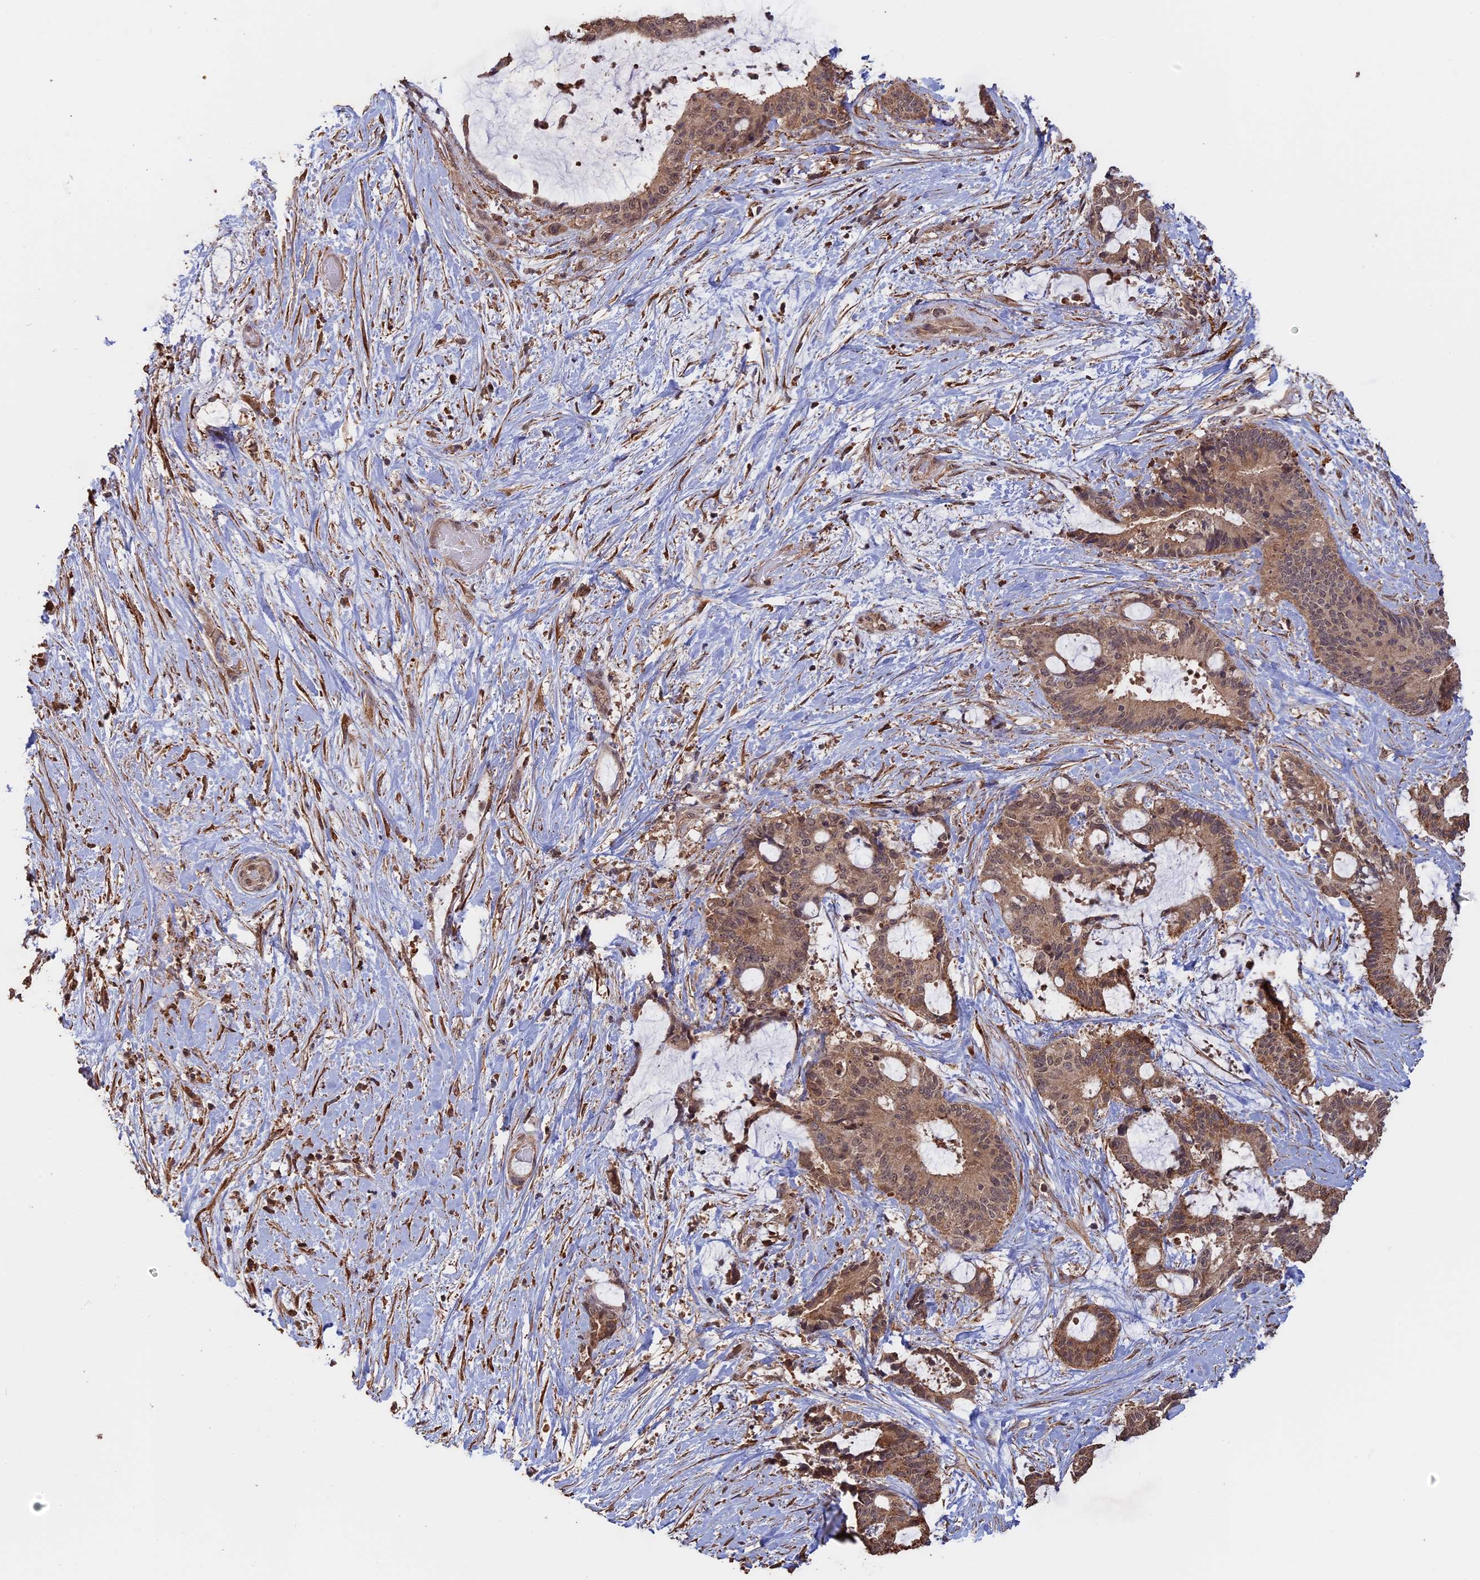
{"staining": {"intensity": "moderate", "quantity": ">75%", "location": "cytoplasmic/membranous,nuclear"}, "tissue": "liver cancer", "cell_type": "Tumor cells", "image_type": "cancer", "snomed": [{"axis": "morphology", "description": "Normal tissue, NOS"}, {"axis": "morphology", "description": "Cholangiocarcinoma"}, {"axis": "topography", "description": "Liver"}, {"axis": "topography", "description": "Peripheral nerve tissue"}], "caption": "Protein staining of liver cancer tissue reveals moderate cytoplasmic/membranous and nuclear expression in about >75% of tumor cells. (Brightfield microscopy of DAB IHC at high magnification).", "gene": "FAM210B", "patient": {"sex": "female", "age": 73}}